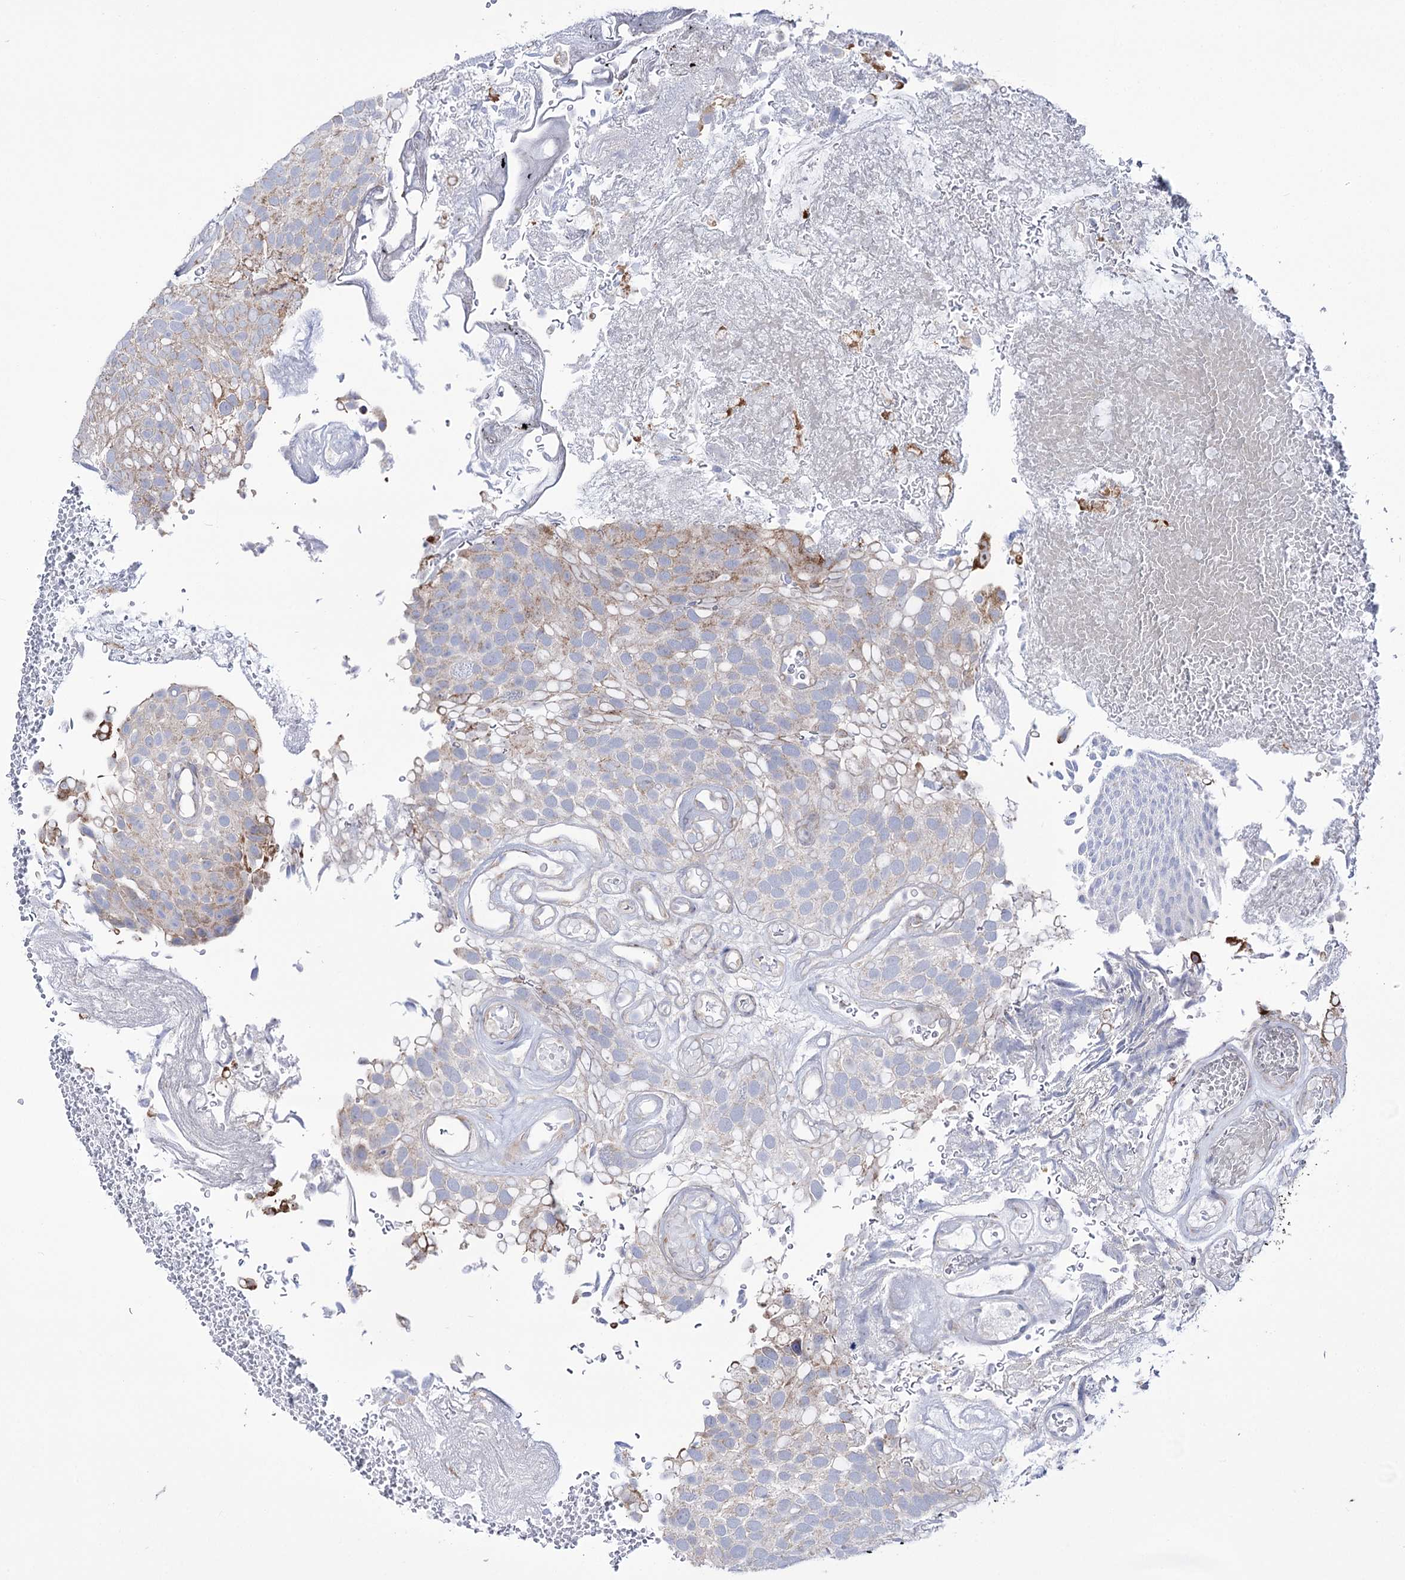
{"staining": {"intensity": "weak", "quantity": "<25%", "location": "cytoplasmic/membranous"}, "tissue": "urothelial cancer", "cell_type": "Tumor cells", "image_type": "cancer", "snomed": [{"axis": "morphology", "description": "Urothelial carcinoma, Low grade"}, {"axis": "topography", "description": "Urinary bladder"}], "caption": "IHC histopathology image of human urothelial cancer stained for a protein (brown), which displays no positivity in tumor cells.", "gene": "METTL5", "patient": {"sex": "male", "age": 78}}